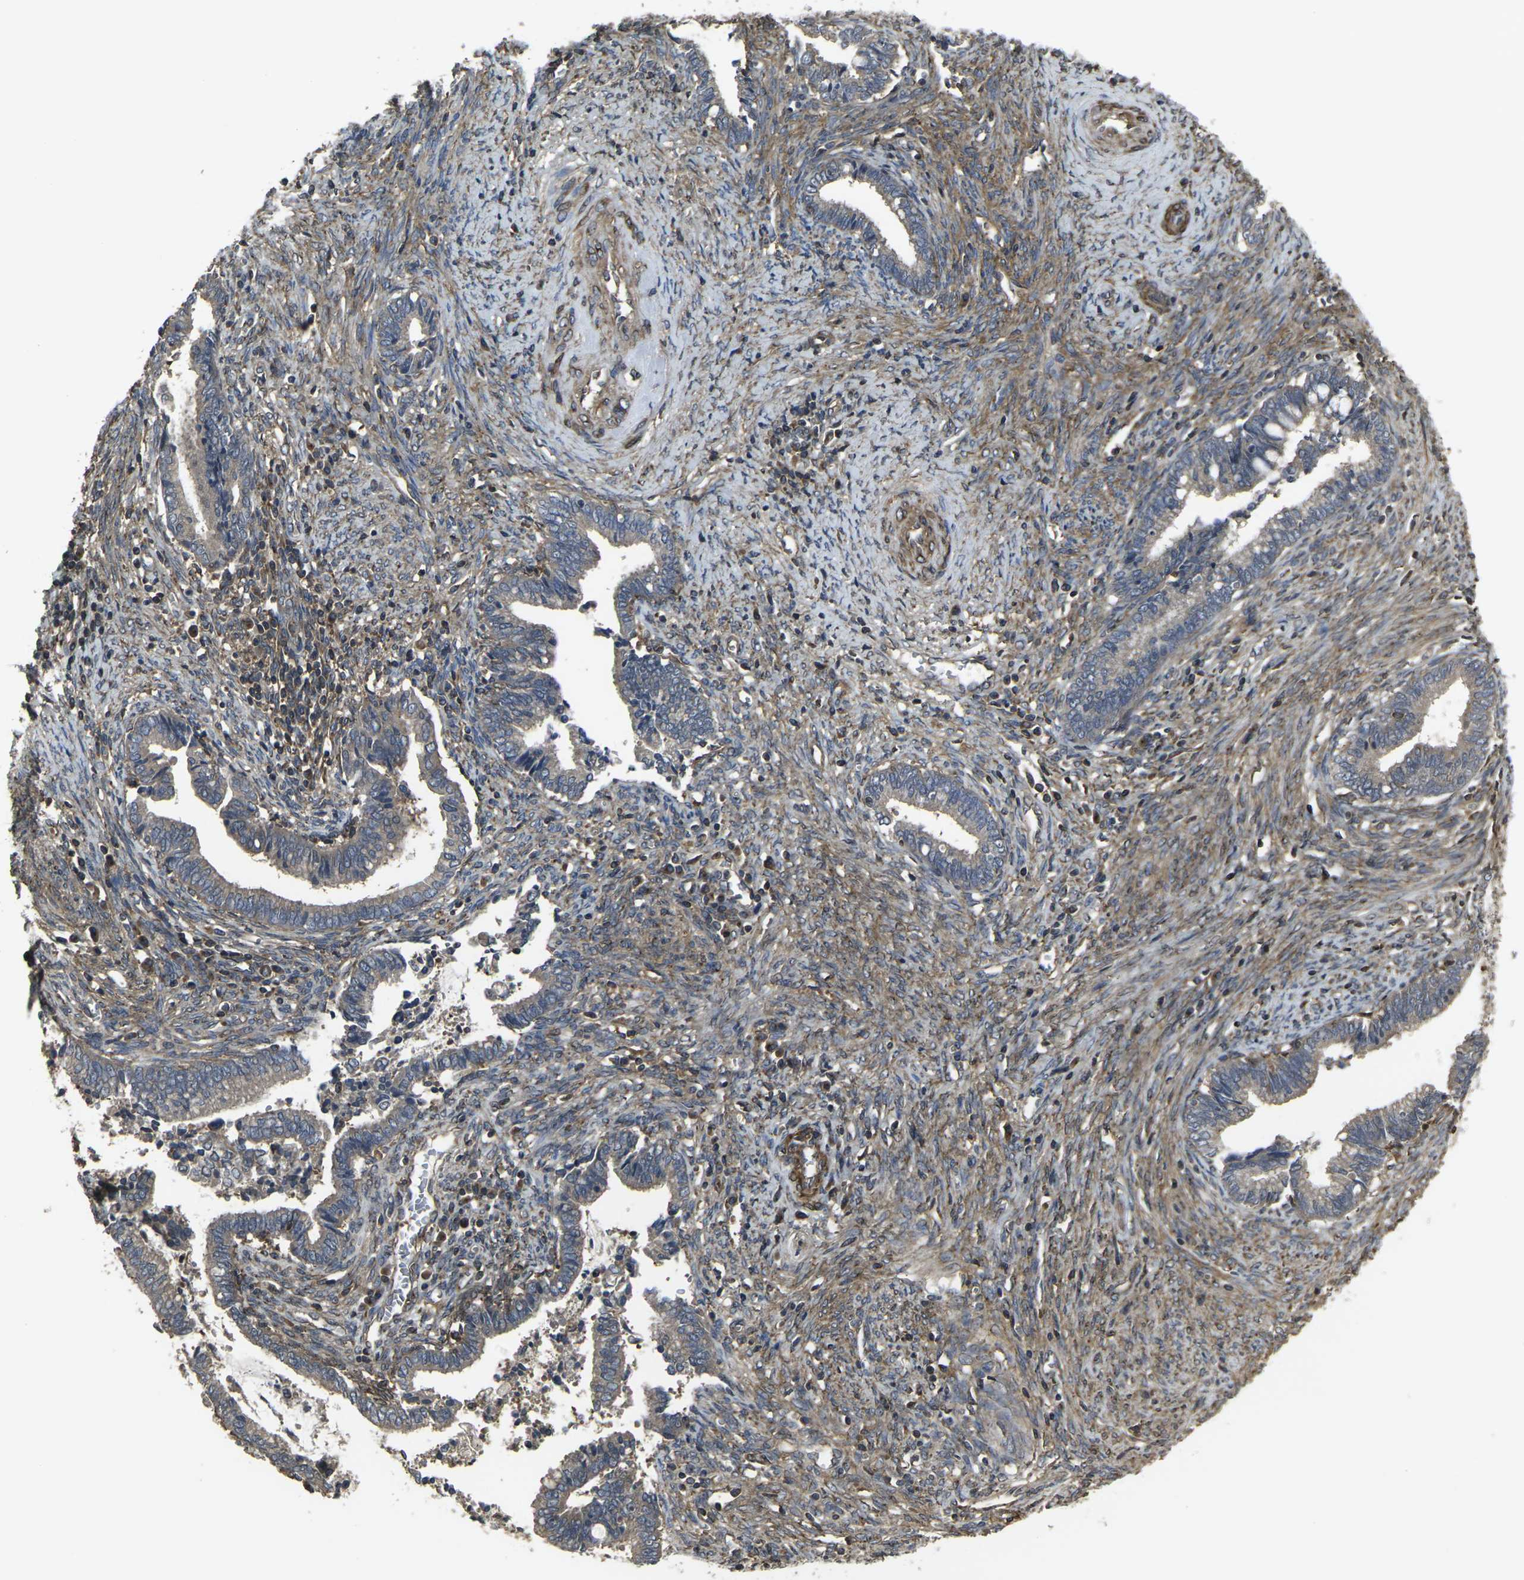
{"staining": {"intensity": "weak", "quantity": ">75%", "location": "cytoplasmic/membranous"}, "tissue": "cervical cancer", "cell_type": "Tumor cells", "image_type": "cancer", "snomed": [{"axis": "morphology", "description": "Adenocarcinoma, NOS"}, {"axis": "topography", "description": "Cervix"}], "caption": "Immunohistochemical staining of human cervical adenocarcinoma reveals weak cytoplasmic/membranous protein staining in about >75% of tumor cells.", "gene": "PRKACB", "patient": {"sex": "female", "age": 44}}